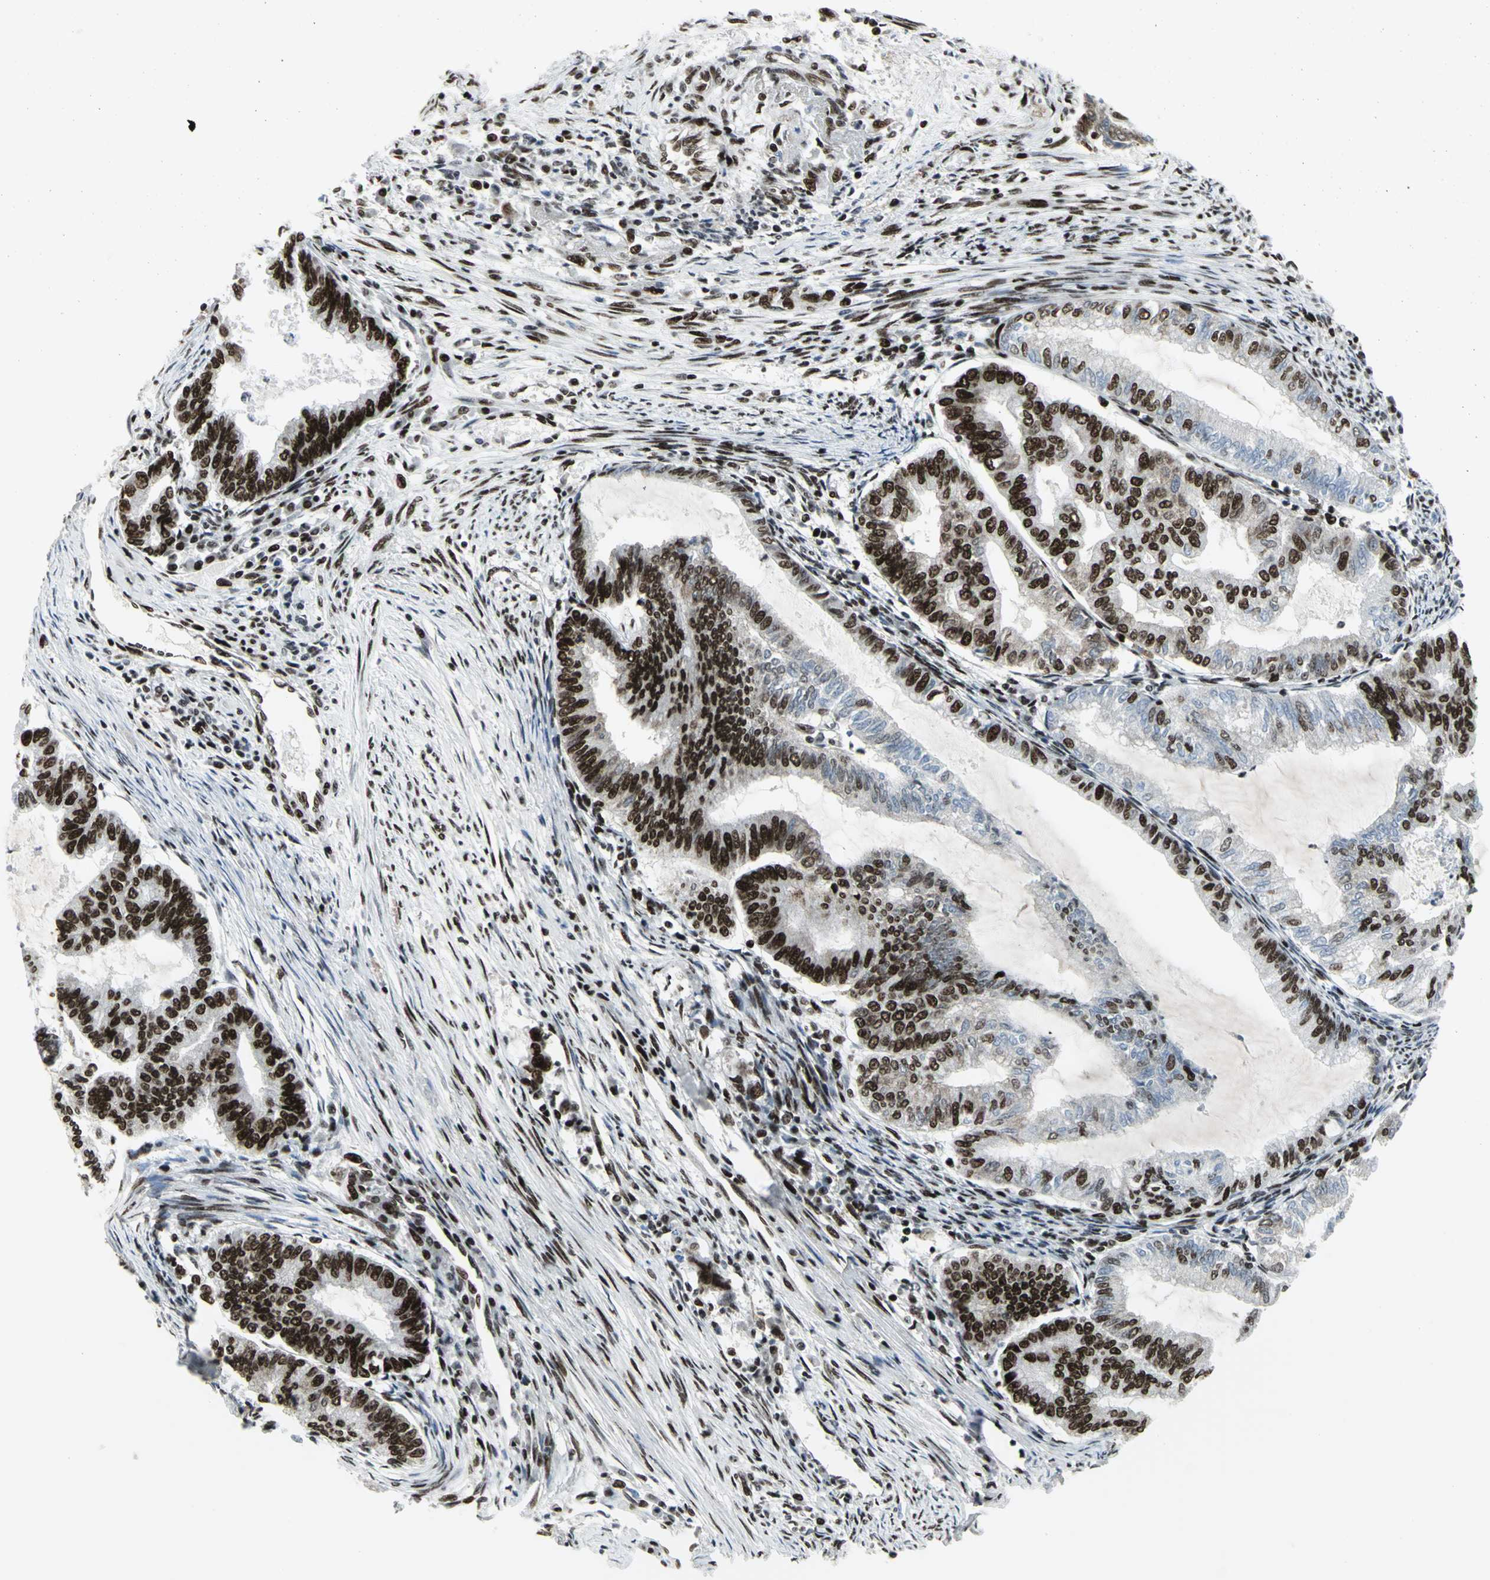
{"staining": {"intensity": "strong", "quantity": "25%-75%", "location": "nuclear"}, "tissue": "endometrial cancer", "cell_type": "Tumor cells", "image_type": "cancer", "snomed": [{"axis": "morphology", "description": "Adenocarcinoma, NOS"}, {"axis": "topography", "description": "Endometrium"}], "caption": "This image exhibits immunohistochemistry staining of endometrial adenocarcinoma, with high strong nuclear staining in approximately 25%-75% of tumor cells.", "gene": "SMARCA4", "patient": {"sex": "female", "age": 79}}